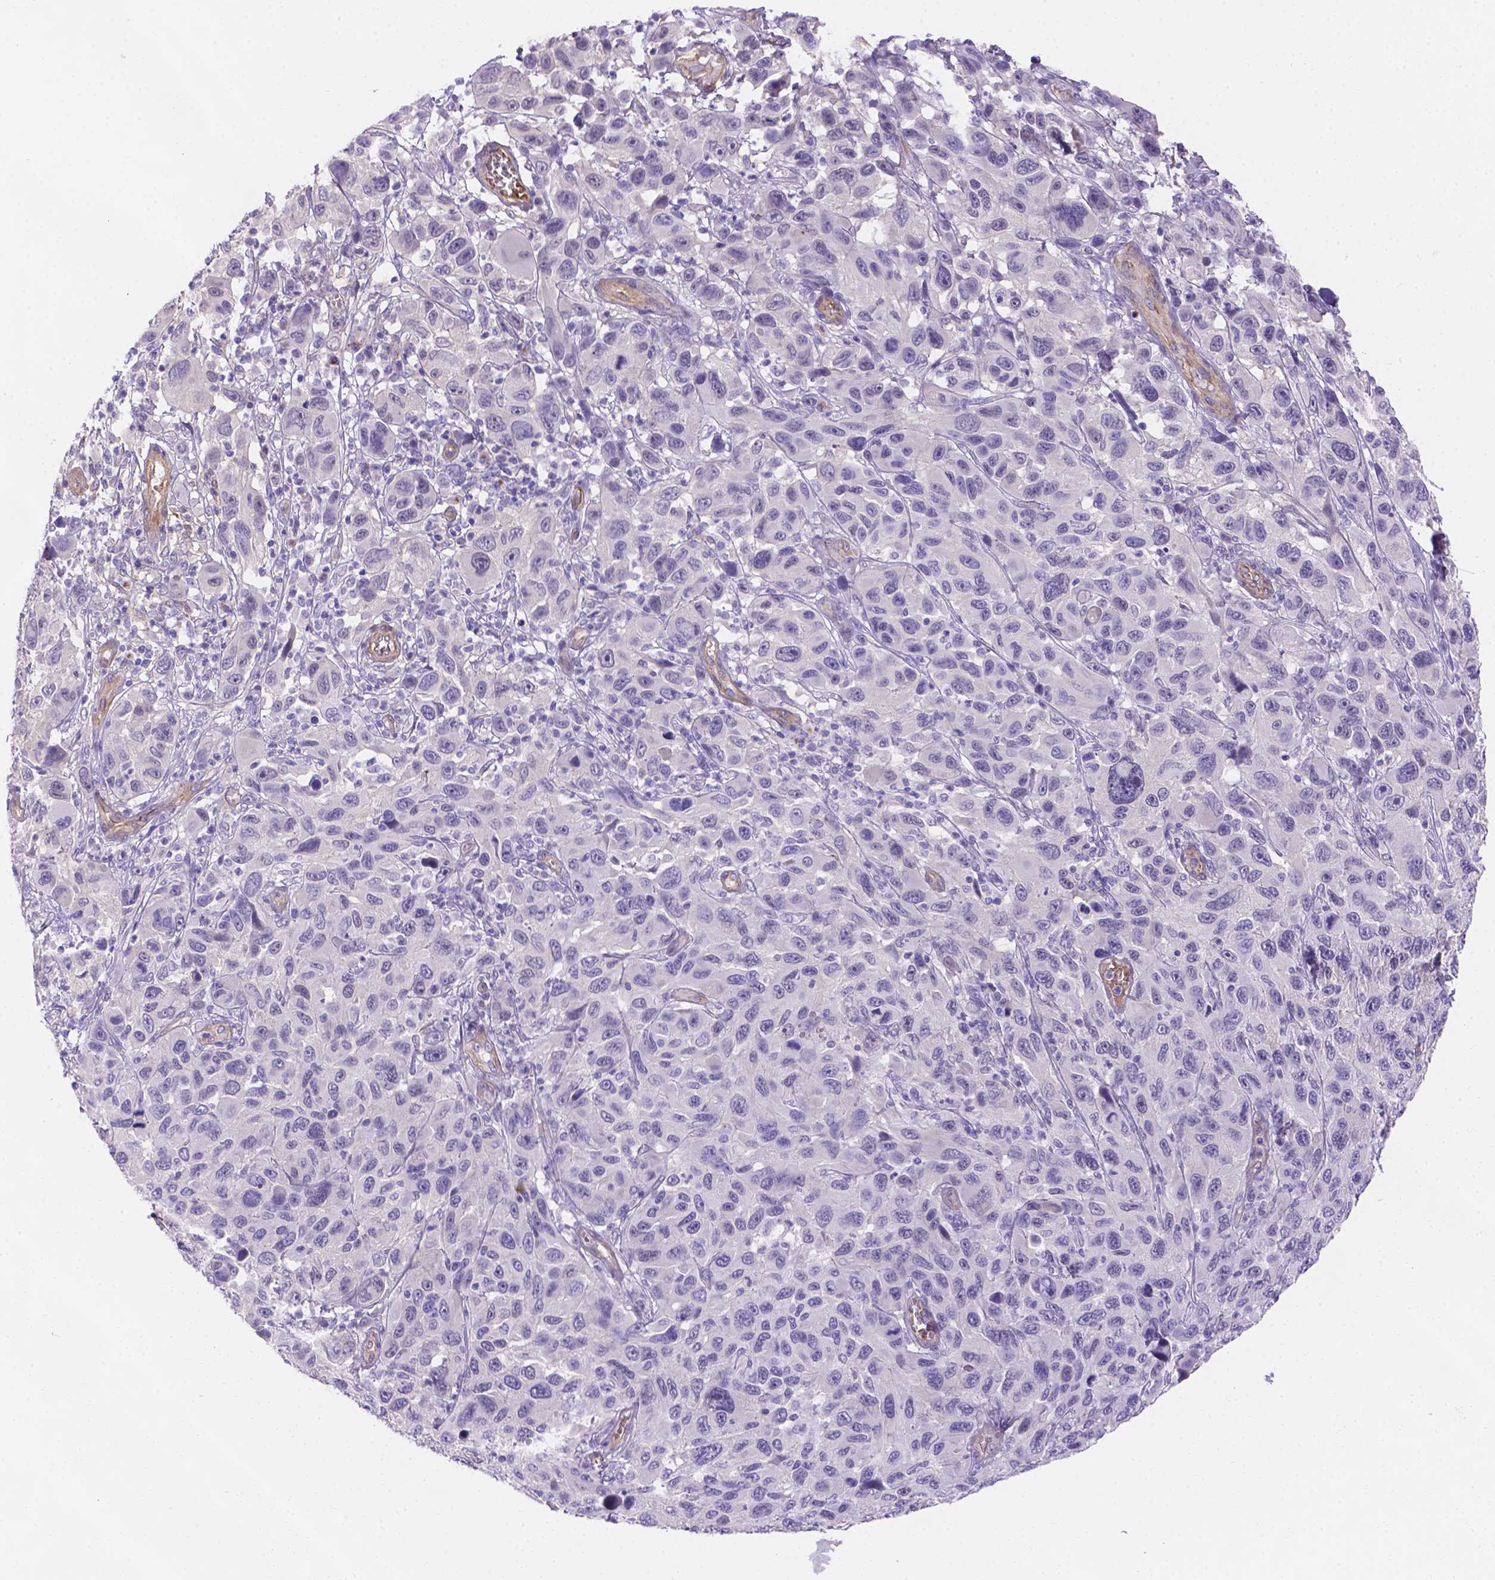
{"staining": {"intensity": "negative", "quantity": "none", "location": "none"}, "tissue": "melanoma", "cell_type": "Tumor cells", "image_type": "cancer", "snomed": [{"axis": "morphology", "description": "Malignant melanoma, NOS"}, {"axis": "topography", "description": "Skin"}], "caption": "Tumor cells are negative for brown protein staining in malignant melanoma.", "gene": "SLC40A1", "patient": {"sex": "male", "age": 53}}